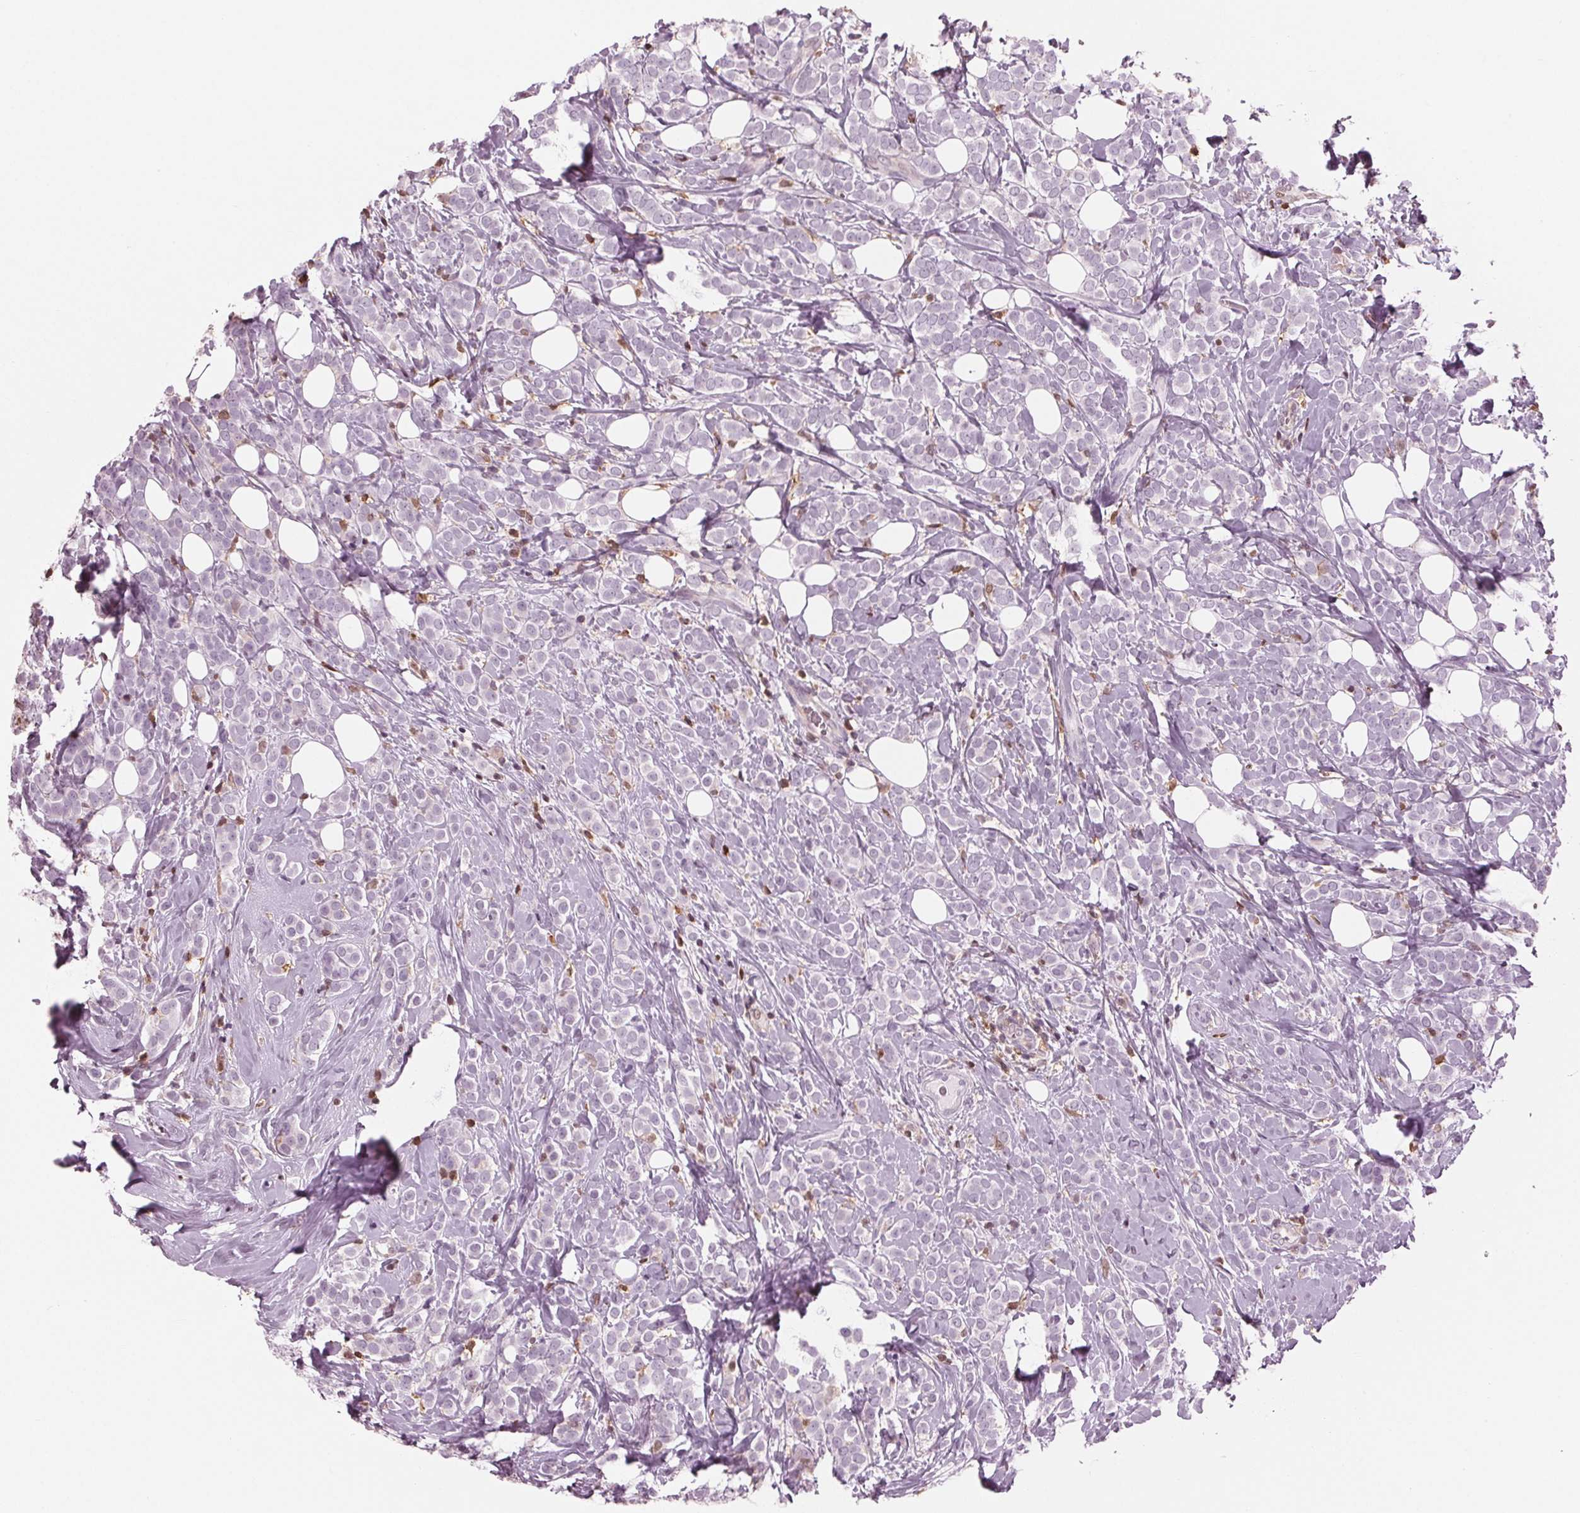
{"staining": {"intensity": "negative", "quantity": "none", "location": "none"}, "tissue": "breast cancer", "cell_type": "Tumor cells", "image_type": "cancer", "snomed": [{"axis": "morphology", "description": "Lobular carcinoma"}, {"axis": "topography", "description": "Breast"}], "caption": "There is no significant positivity in tumor cells of lobular carcinoma (breast).", "gene": "BTLA", "patient": {"sex": "female", "age": 49}}